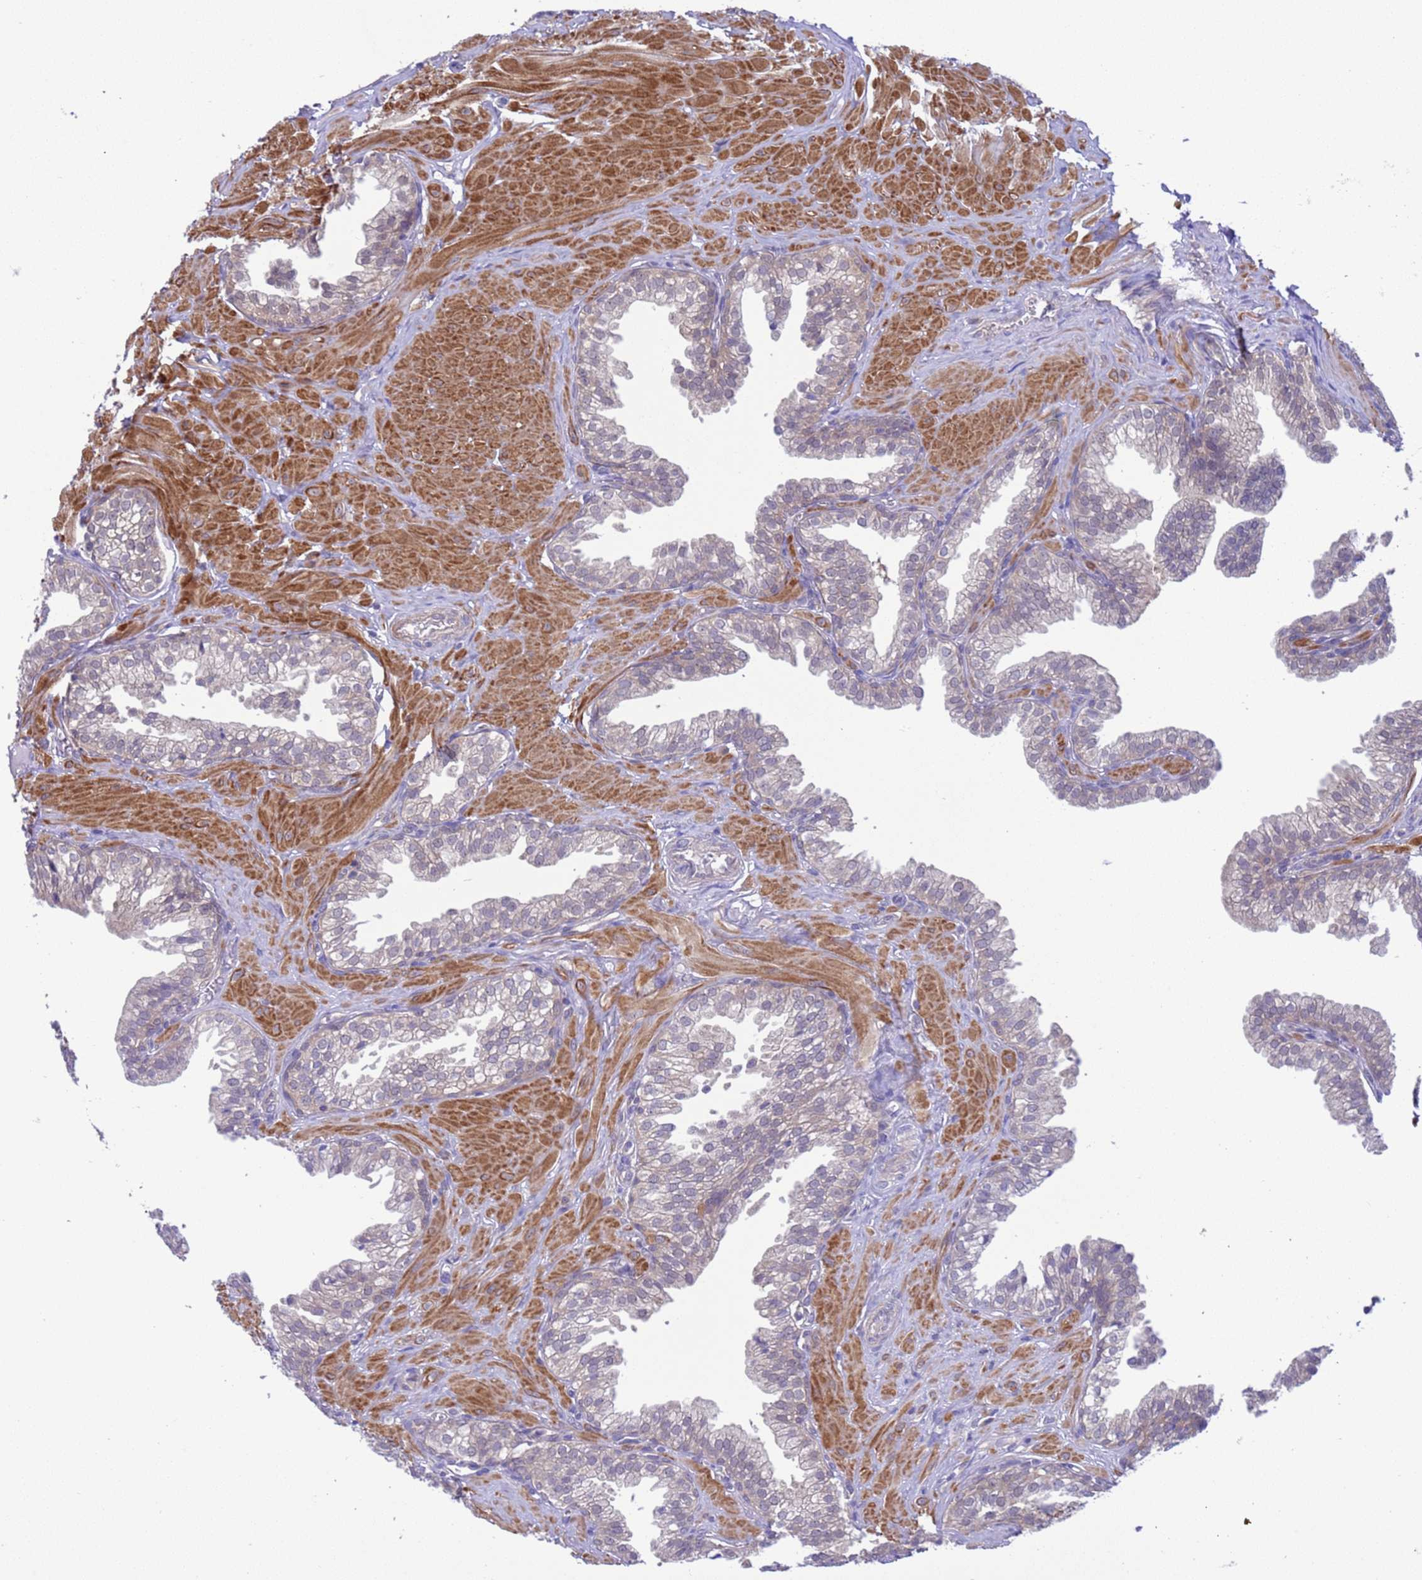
{"staining": {"intensity": "negative", "quantity": "none", "location": "none"}, "tissue": "prostate", "cell_type": "Glandular cells", "image_type": "normal", "snomed": [{"axis": "morphology", "description": "Normal tissue, NOS"}, {"axis": "topography", "description": "Prostate"}, {"axis": "topography", "description": "Peripheral nerve tissue"}], "caption": "This is an immunohistochemistry image of unremarkable human prostate. There is no expression in glandular cells.", "gene": "ZNF461", "patient": {"sex": "male", "age": 55}}